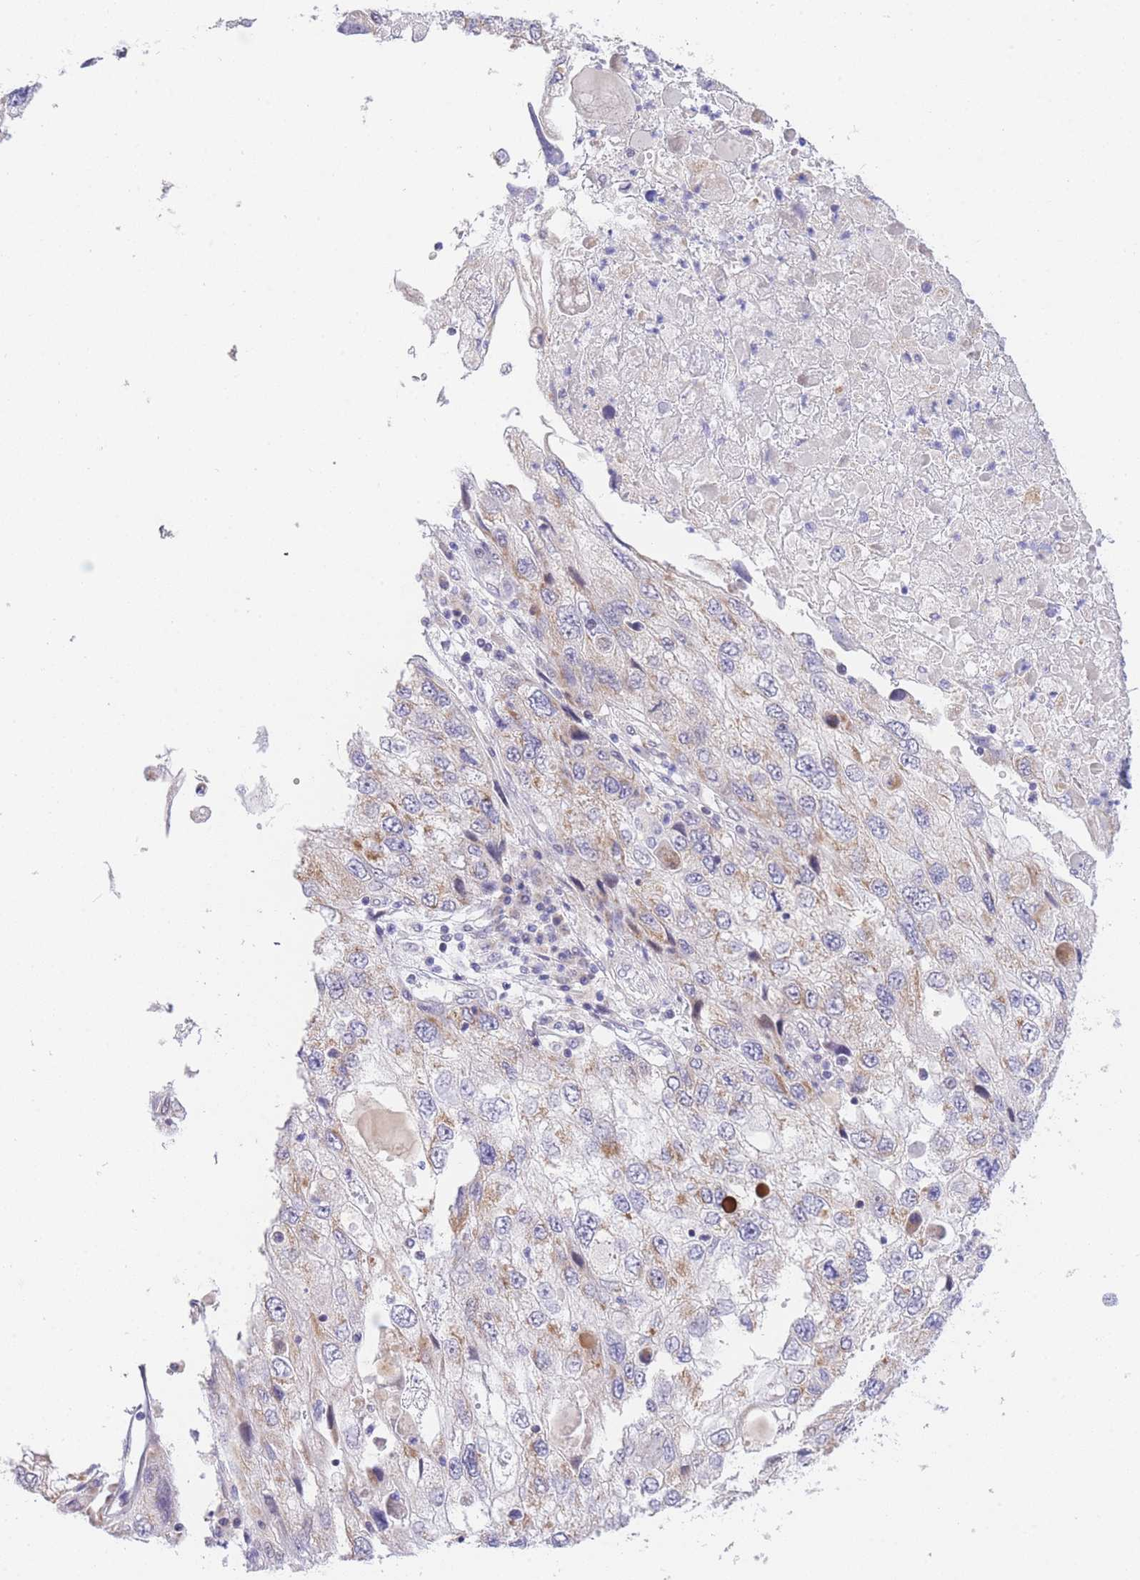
{"staining": {"intensity": "weak", "quantity": "<25%", "location": "cytoplasmic/membranous"}, "tissue": "endometrial cancer", "cell_type": "Tumor cells", "image_type": "cancer", "snomed": [{"axis": "morphology", "description": "Adenocarcinoma, NOS"}, {"axis": "topography", "description": "Endometrium"}], "caption": "This is an immunohistochemistry image of human endometrial adenocarcinoma. There is no expression in tumor cells.", "gene": "UBXN7", "patient": {"sex": "female", "age": 49}}